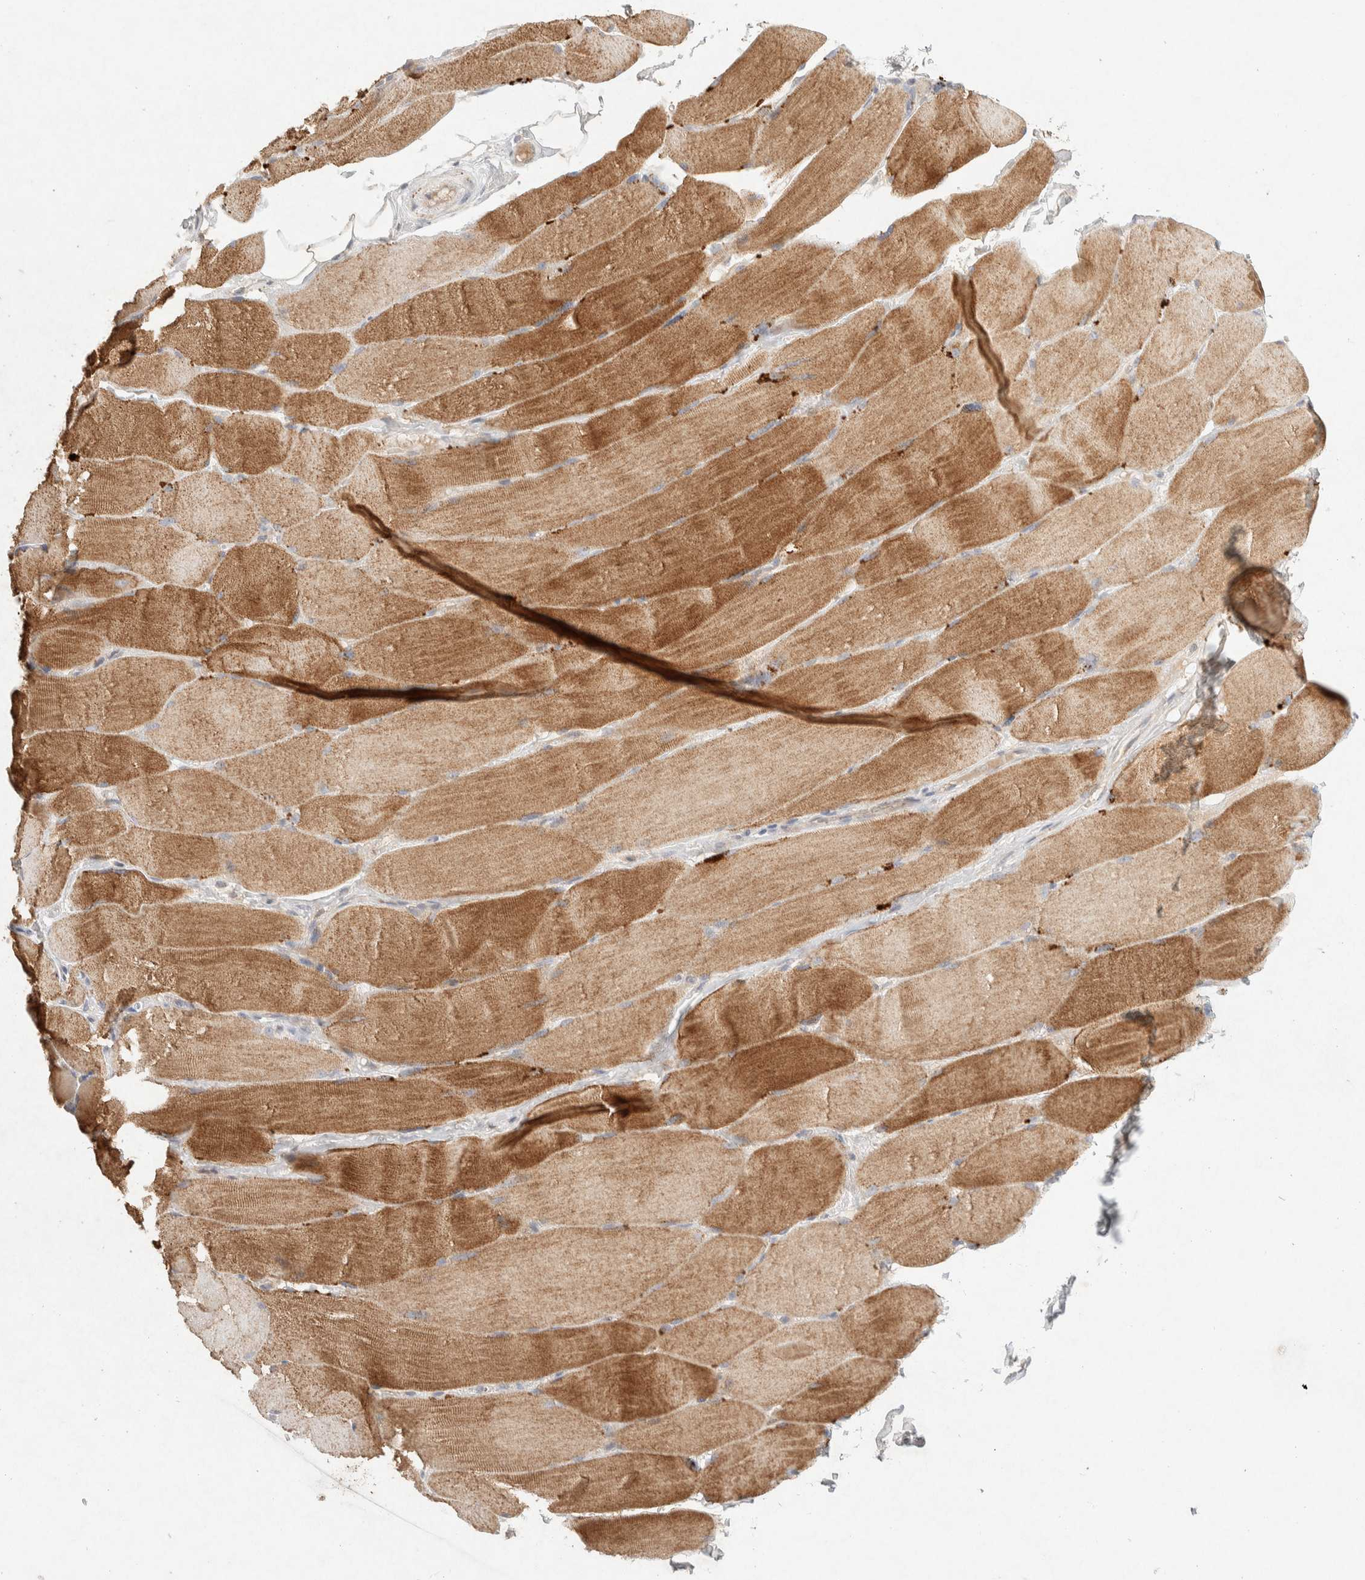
{"staining": {"intensity": "moderate", "quantity": ">75%", "location": "cytoplasmic/membranous"}, "tissue": "skeletal muscle", "cell_type": "Myocytes", "image_type": "normal", "snomed": [{"axis": "morphology", "description": "Normal tissue, NOS"}, {"axis": "topography", "description": "Skin"}, {"axis": "topography", "description": "Skeletal muscle"}], "caption": "Protein expression analysis of benign skeletal muscle displays moderate cytoplasmic/membranous positivity in about >75% of myocytes. The staining is performed using DAB (3,3'-diaminobenzidine) brown chromogen to label protein expression. The nuclei are counter-stained blue using hematoxylin.", "gene": "GNAI1", "patient": {"sex": "male", "age": 83}}